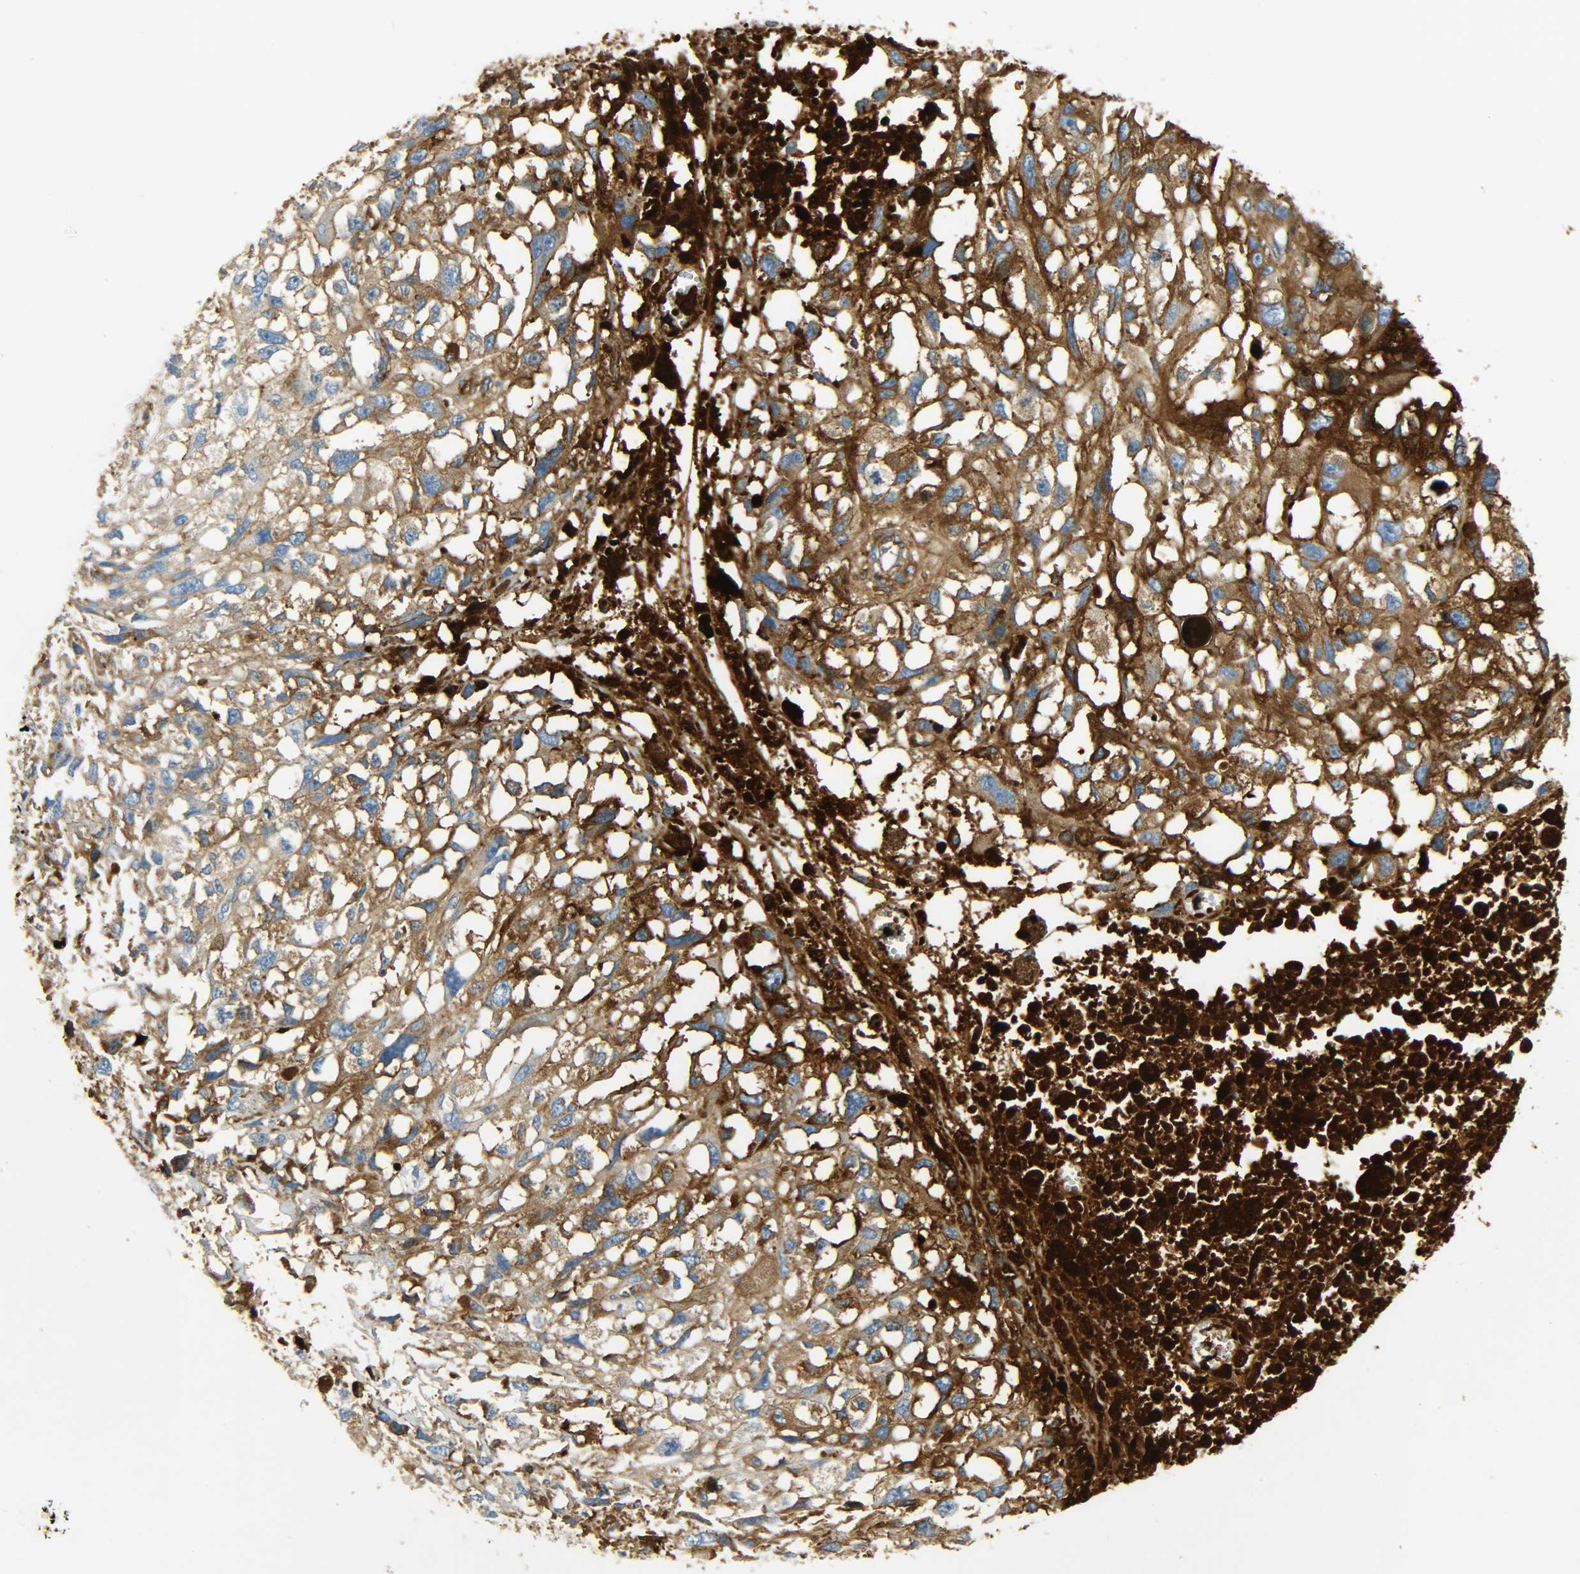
{"staining": {"intensity": "strong", "quantity": ">75%", "location": "cytoplasmic/membranous"}, "tissue": "melanoma", "cell_type": "Tumor cells", "image_type": "cancer", "snomed": [{"axis": "morphology", "description": "Malignant melanoma, Metastatic site"}, {"axis": "topography", "description": "Lymph node"}], "caption": "DAB immunohistochemical staining of melanoma reveals strong cytoplasmic/membranous protein expression in approximately >75% of tumor cells.", "gene": "CRP", "patient": {"sex": "male", "age": 59}}